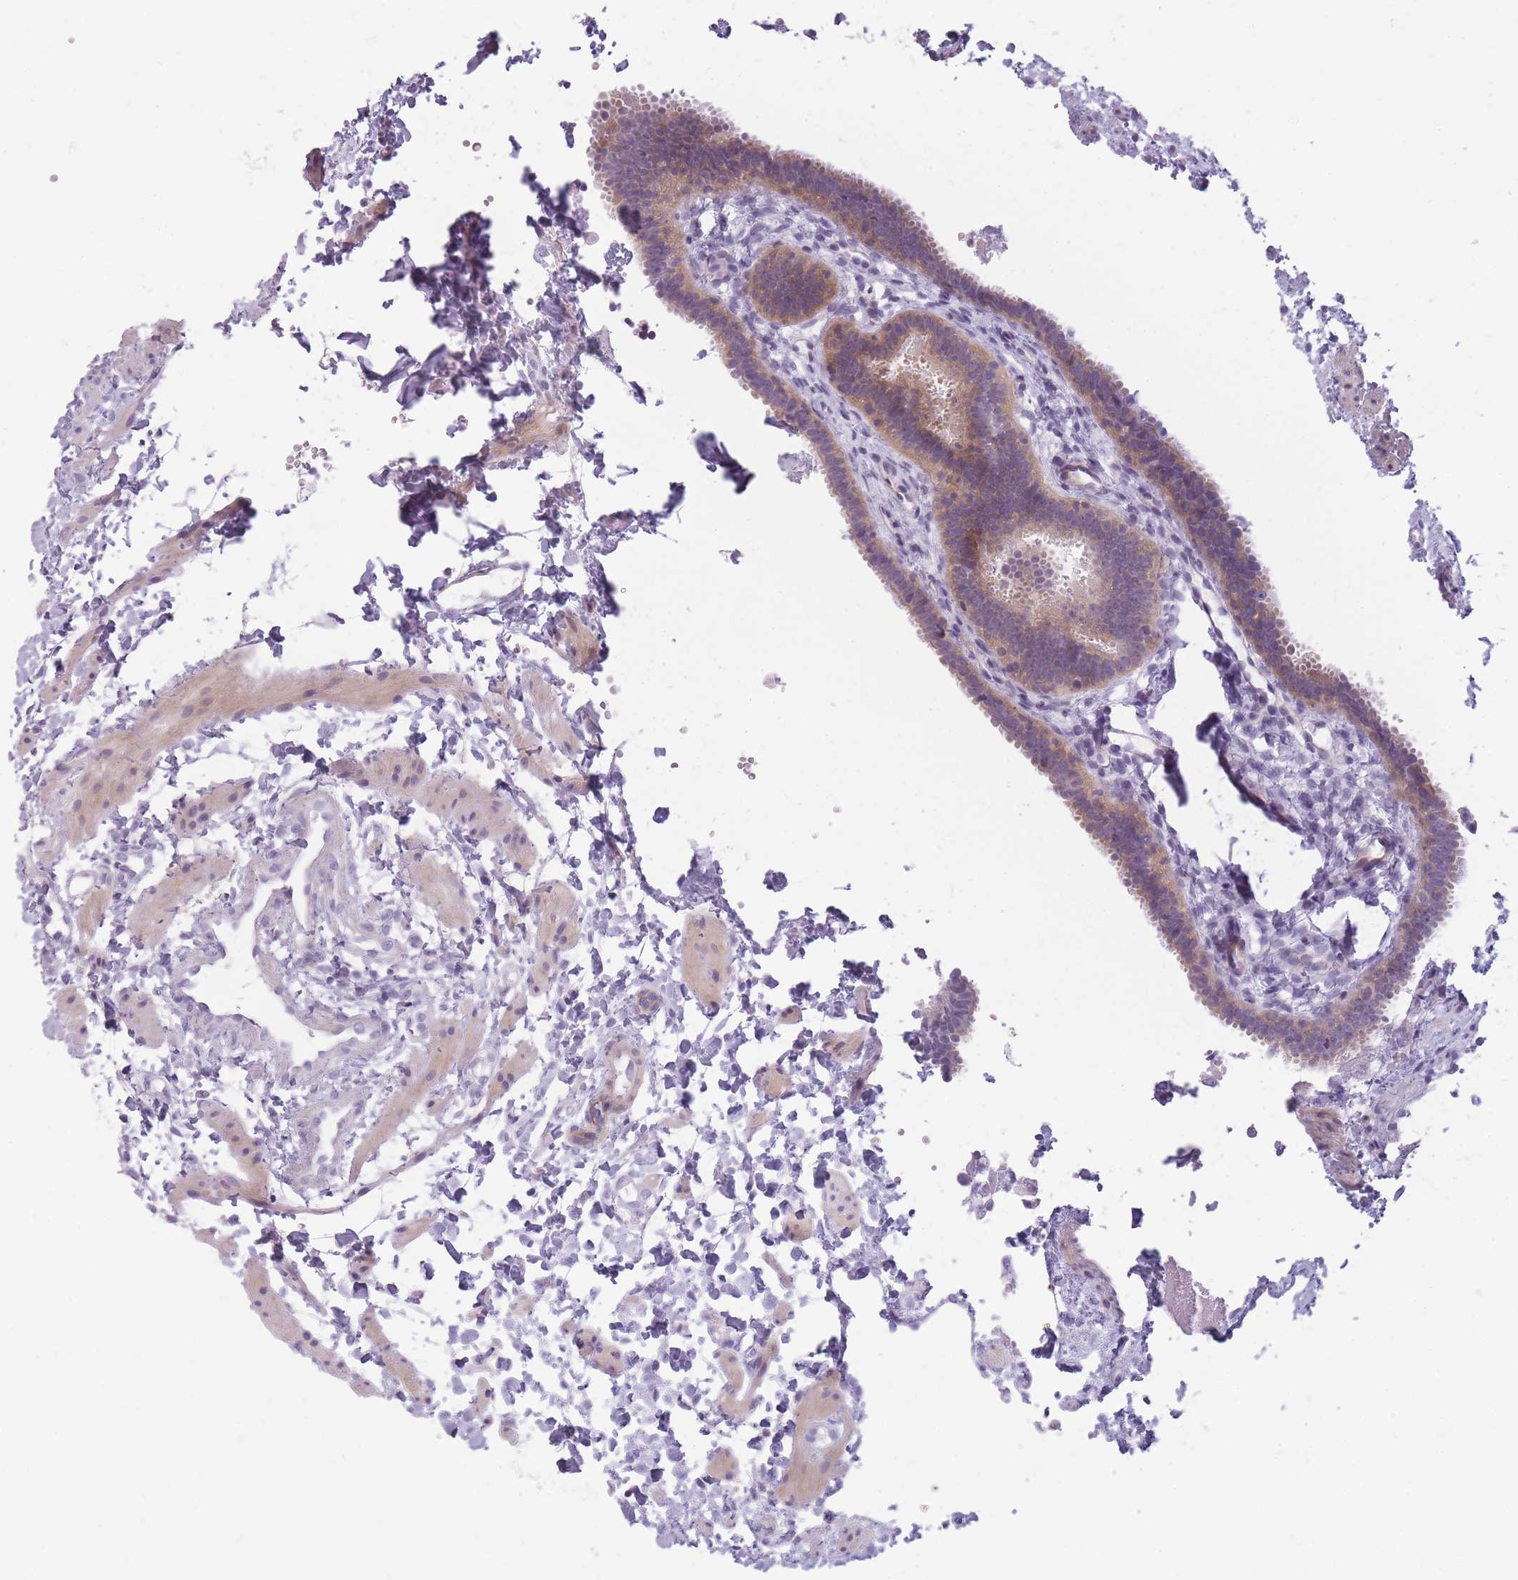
{"staining": {"intensity": "moderate", "quantity": "<25%", "location": "cytoplasmic/membranous"}, "tissue": "fallopian tube", "cell_type": "Glandular cells", "image_type": "normal", "snomed": [{"axis": "morphology", "description": "Normal tissue, NOS"}, {"axis": "topography", "description": "Fallopian tube"}], "caption": "Unremarkable fallopian tube shows moderate cytoplasmic/membranous expression in approximately <25% of glandular cells The staining was performed using DAB (3,3'-diaminobenzidine), with brown indicating positive protein expression. Nuclei are stained blue with hematoxylin..", "gene": "GGT1", "patient": {"sex": "female", "age": 37}}